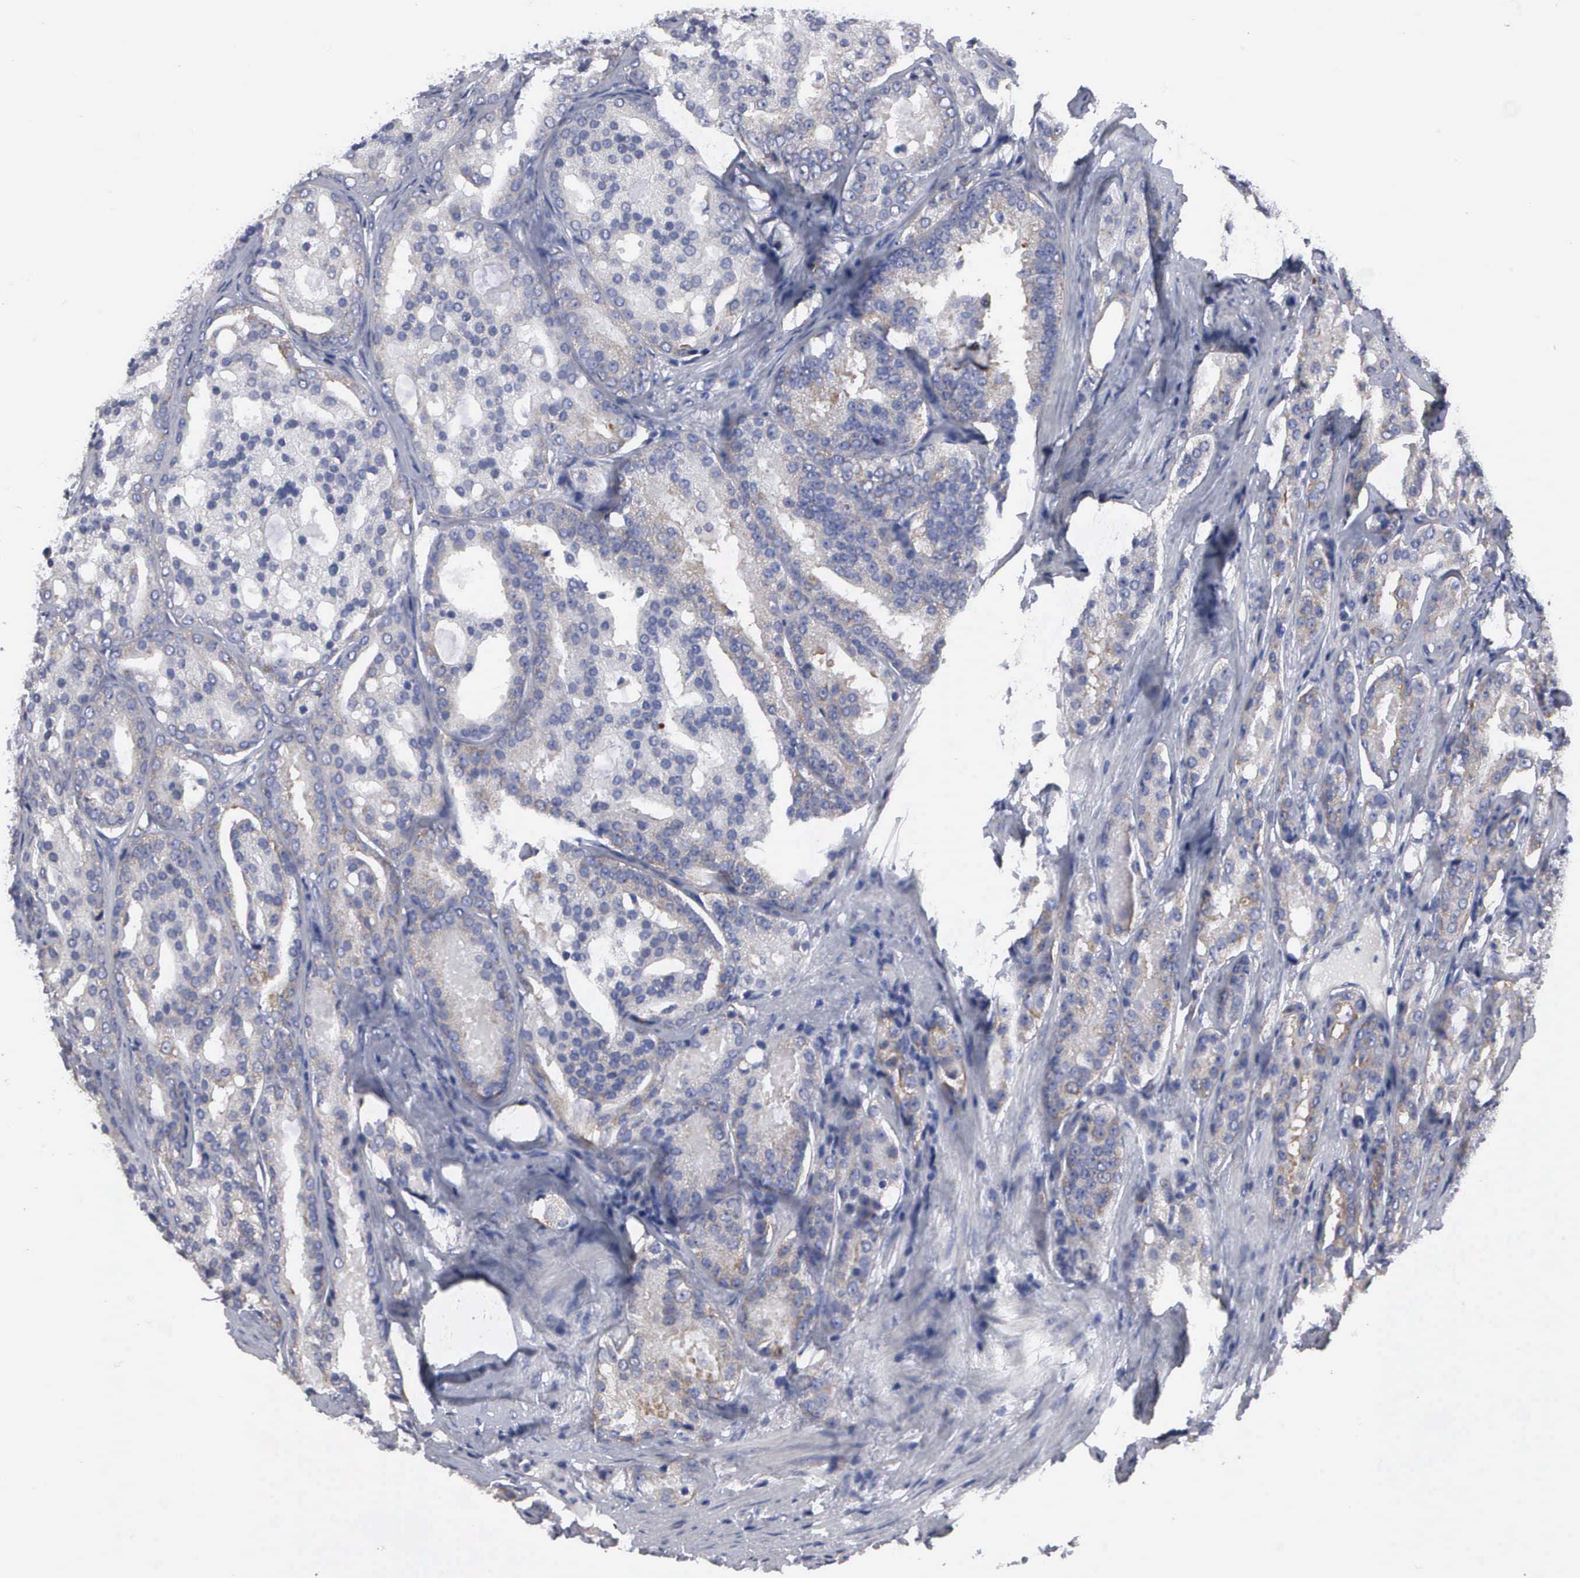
{"staining": {"intensity": "negative", "quantity": "none", "location": "none"}, "tissue": "prostate cancer", "cell_type": "Tumor cells", "image_type": "cancer", "snomed": [{"axis": "morphology", "description": "Adenocarcinoma, High grade"}, {"axis": "topography", "description": "Prostate"}], "caption": "IHC image of adenocarcinoma (high-grade) (prostate) stained for a protein (brown), which demonstrates no staining in tumor cells. (DAB IHC, high magnification).", "gene": "TXLNG", "patient": {"sex": "male", "age": 64}}